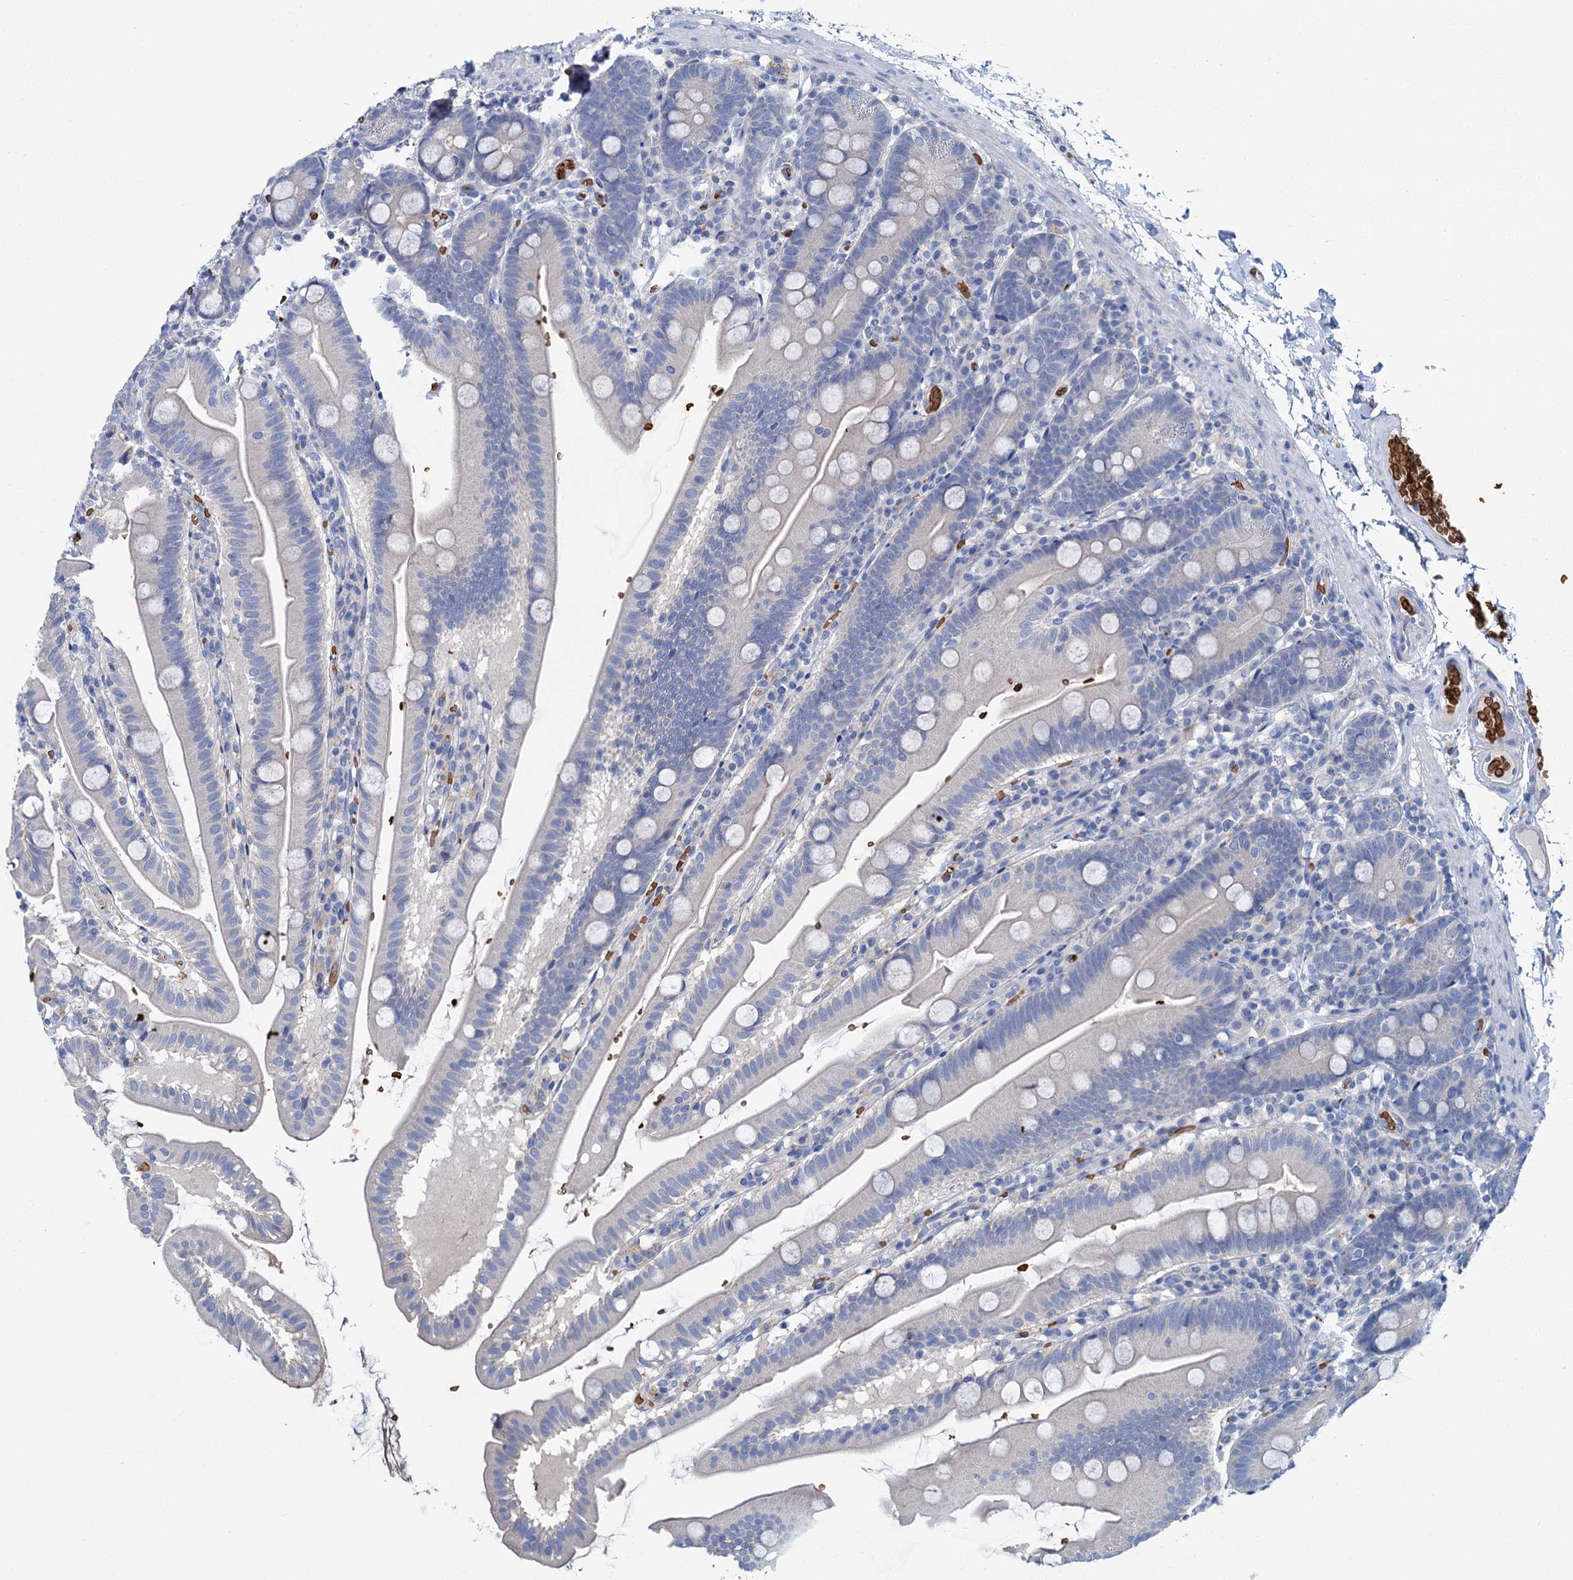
{"staining": {"intensity": "negative", "quantity": "none", "location": "none"}, "tissue": "small intestine", "cell_type": "Glandular cells", "image_type": "normal", "snomed": [{"axis": "morphology", "description": "Normal tissue, NOS"}, {"axis": "topography", "description": "Small intestine"}], "caption": "A micrograph of small intestine stained for a protein demonstrates no brown staining in glandular cells. Brightfield microscopy of immunohistochemistry stained with DAB (brown) and hematoxylin (blue), captured at high magnification.", "gene": "ATG2A", "patient": {"sex": "female", "age": 68}}